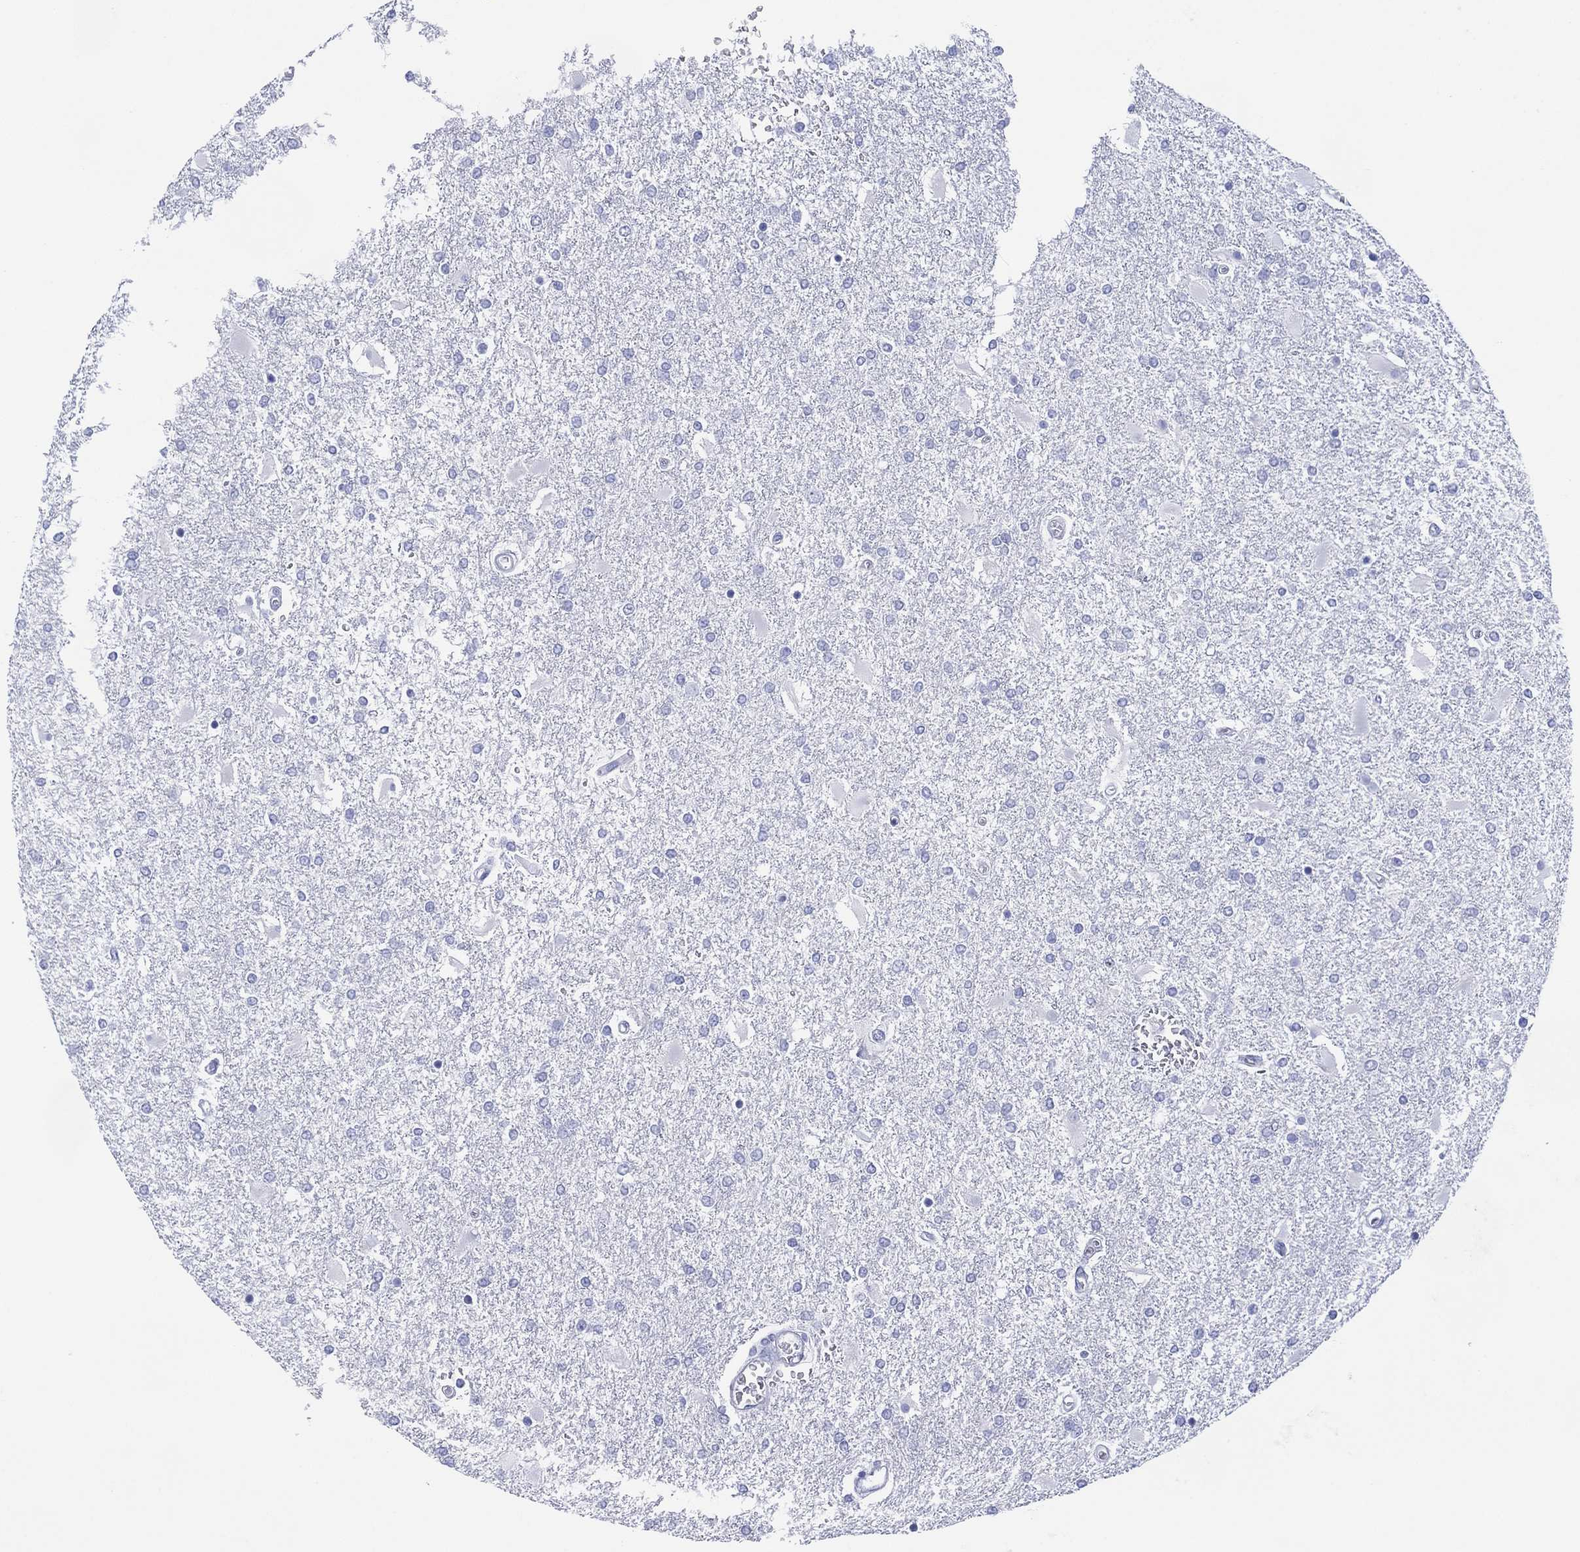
{"staining": {"intensity": "negative", "quantity": "none", "location": "none"}, "tissue": "glioma", "cell_type": "Tumor cells", "image_type": "cancer", "snomed": [{"axis": "morphology", "description": "Glioma, malignant, High grade"}, {"axis": "topography", "description": "Cerebral cortex"}], "caption": "Immunohistochemistry (IHC) histopathology image of glioma stained for a protein (brown), which displays no staining in tumor cells.", "gene": "DSG1", "patient": {"sex": "male", "age": 79}}